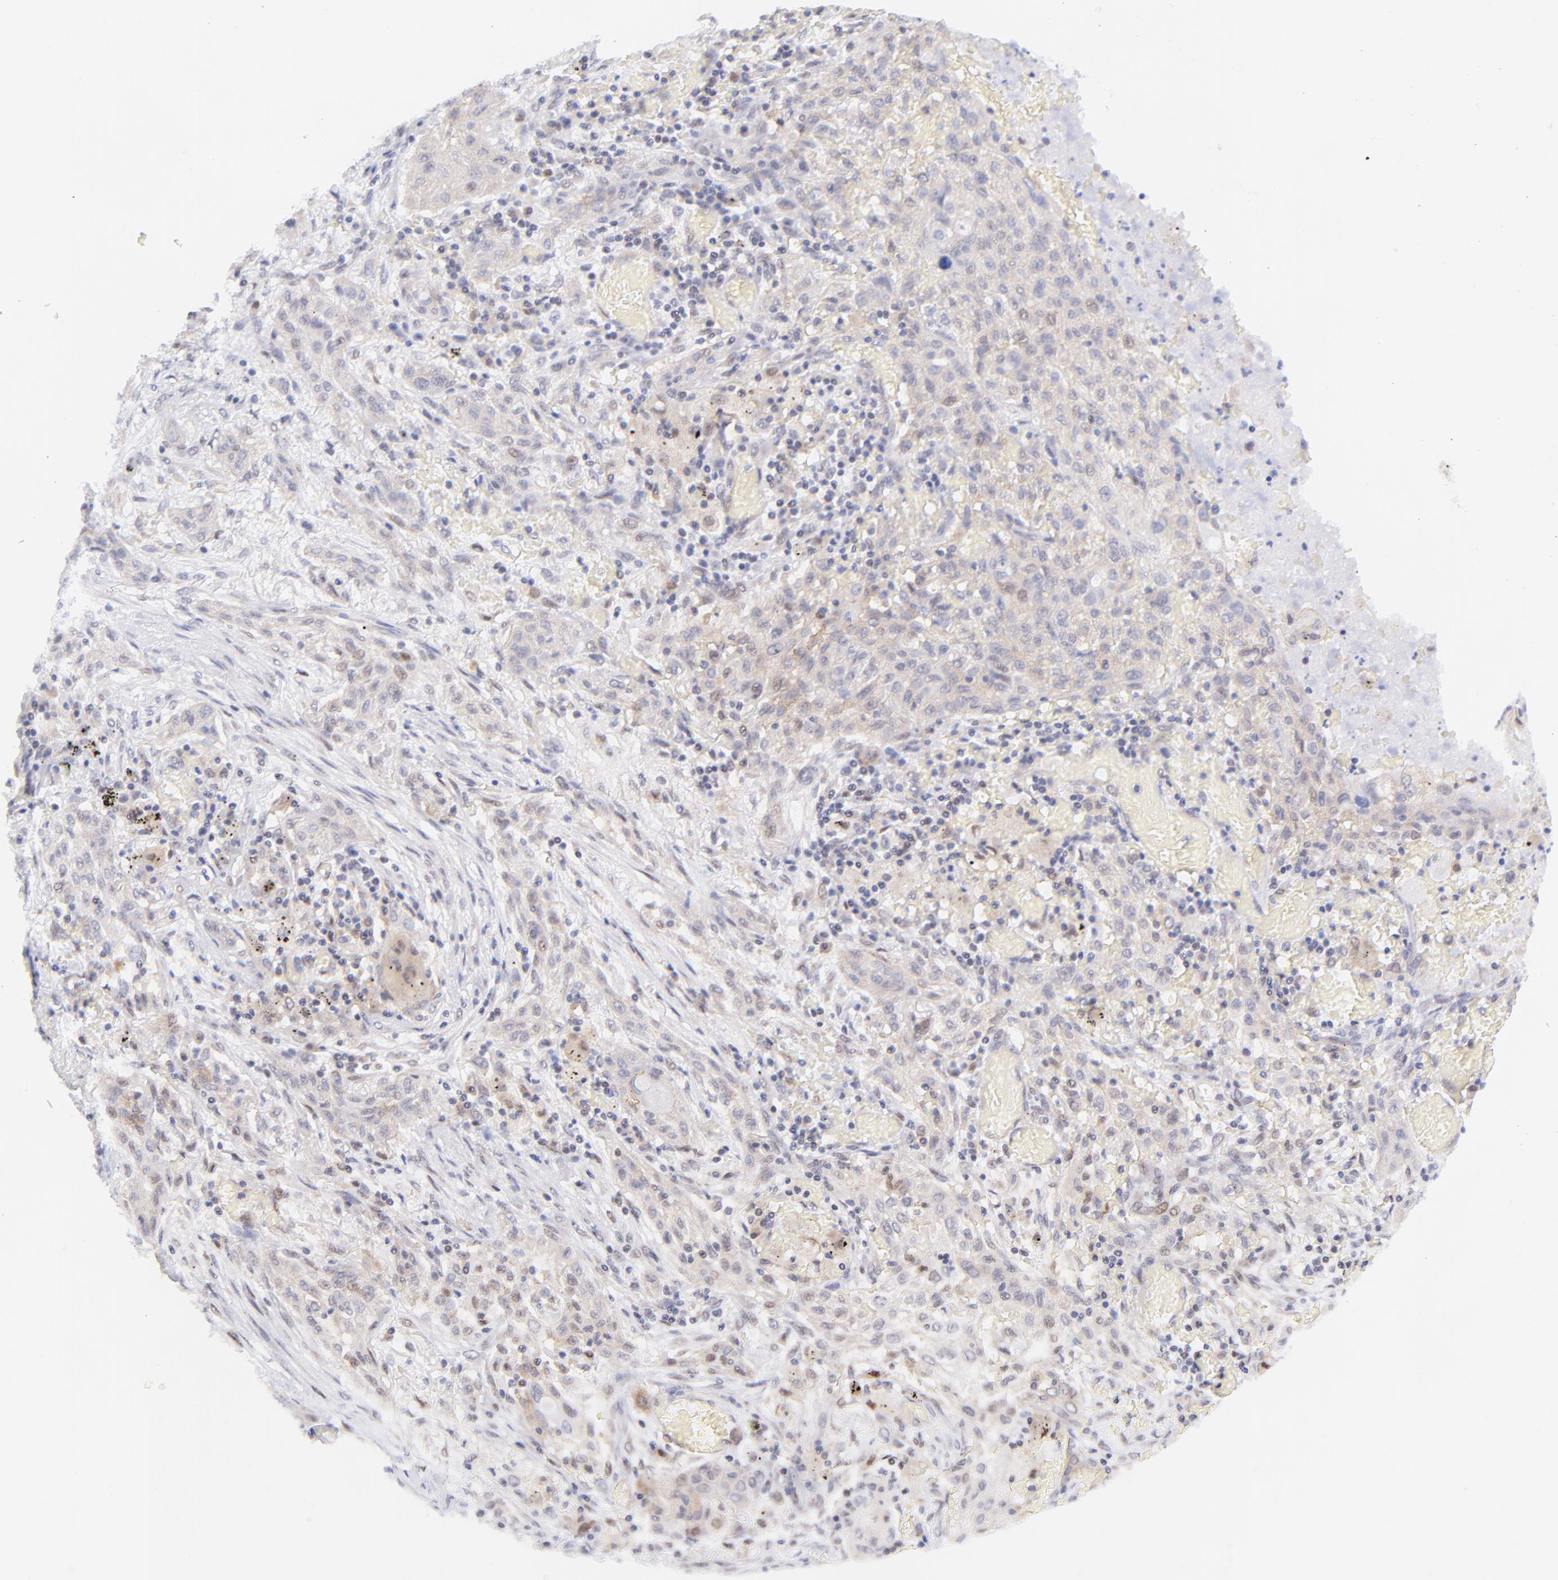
{"staining": {"intensity": "weak", "quantity": "<25%", "location": "nuclear"}, "tissue": "lung cancer", "cell_type": "Tumor cells", "image_type": "cancer", "snomed": [{"axis": "morphology", "description": "Squamous cell carcinoma, NOS"}, {"axis": "topography", "description": "Lung"}], "caption": "Squamous cell carcinoma (lung) was stained to show a protein in brown. There is no significant positivity in tumor cells.", "gene": "PBDC1", "patient": {"sex": "female", "age": 47}}